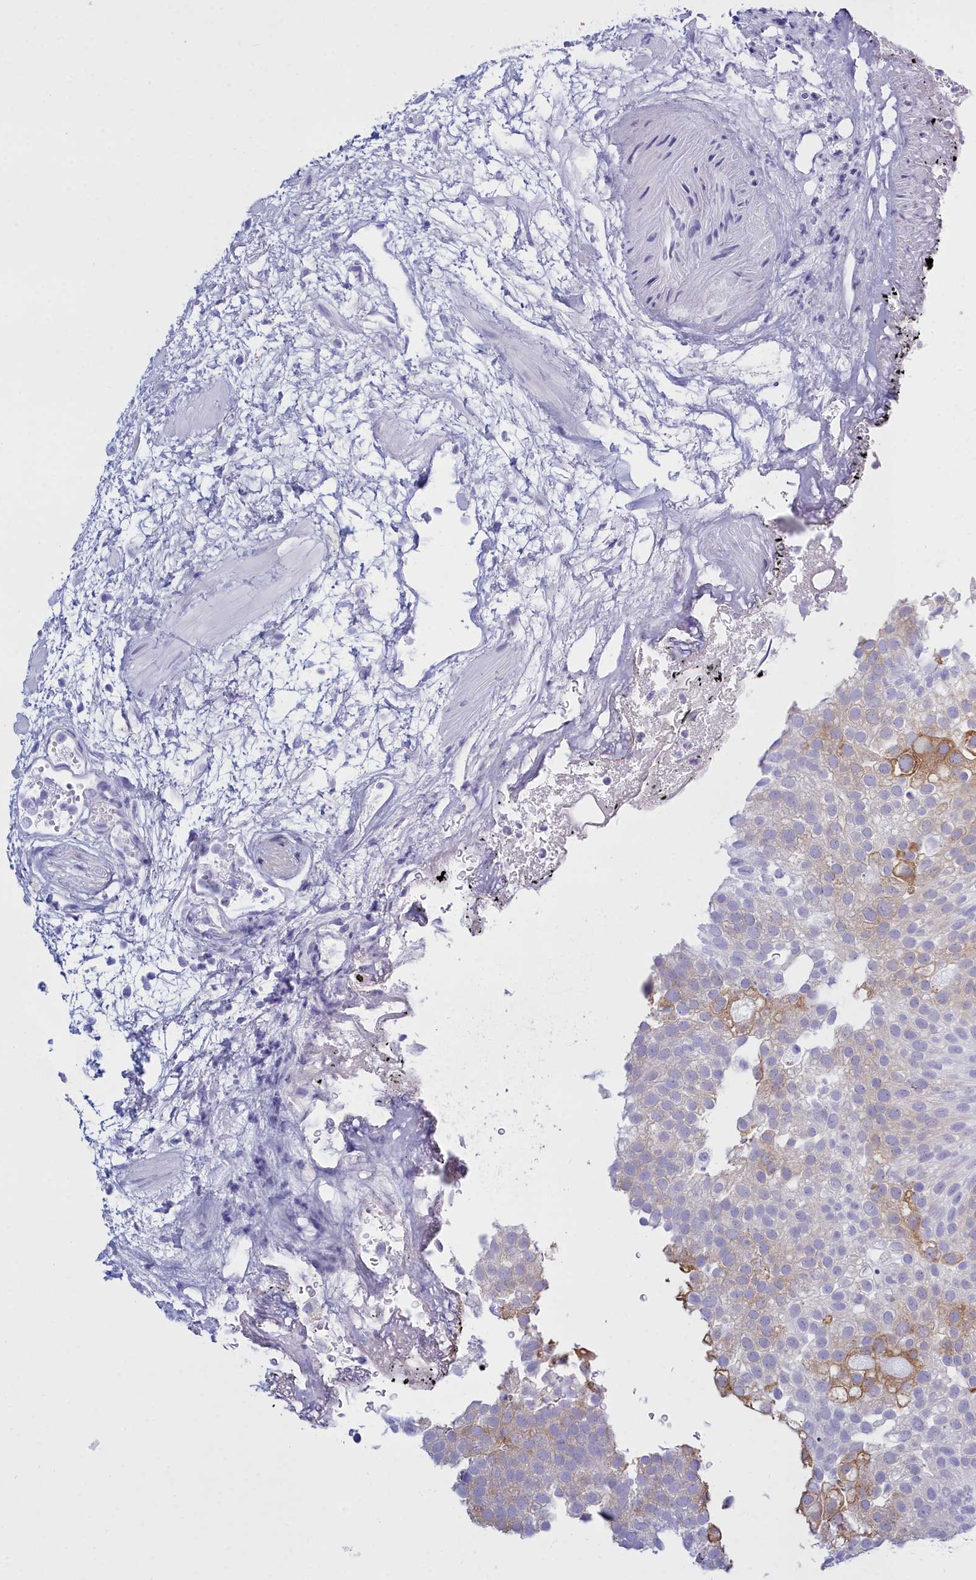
{"staining": {"intensity": "moderate", "quantity": "<25%", "location": "cytoplasmic/membranous"}, "tissue": "urothelial cancer", "cell_type": "Tumor cells", "image_type": "cancer", "snomed": [{"axis": "morphology", "description": "Urothelial carcinoma, Low grade"}, {"axis": "topography", "description": "Urinary bladder"}], "caption": "There is low levels of moderate cytoplasmic/membranous expression in tumor cells of low-grade urothelial carcinoma, as demonstrated by immunohistochemical staining (brown color).", "gene": "TMEM97", "patient": {"sex": "male", "age": 78}}